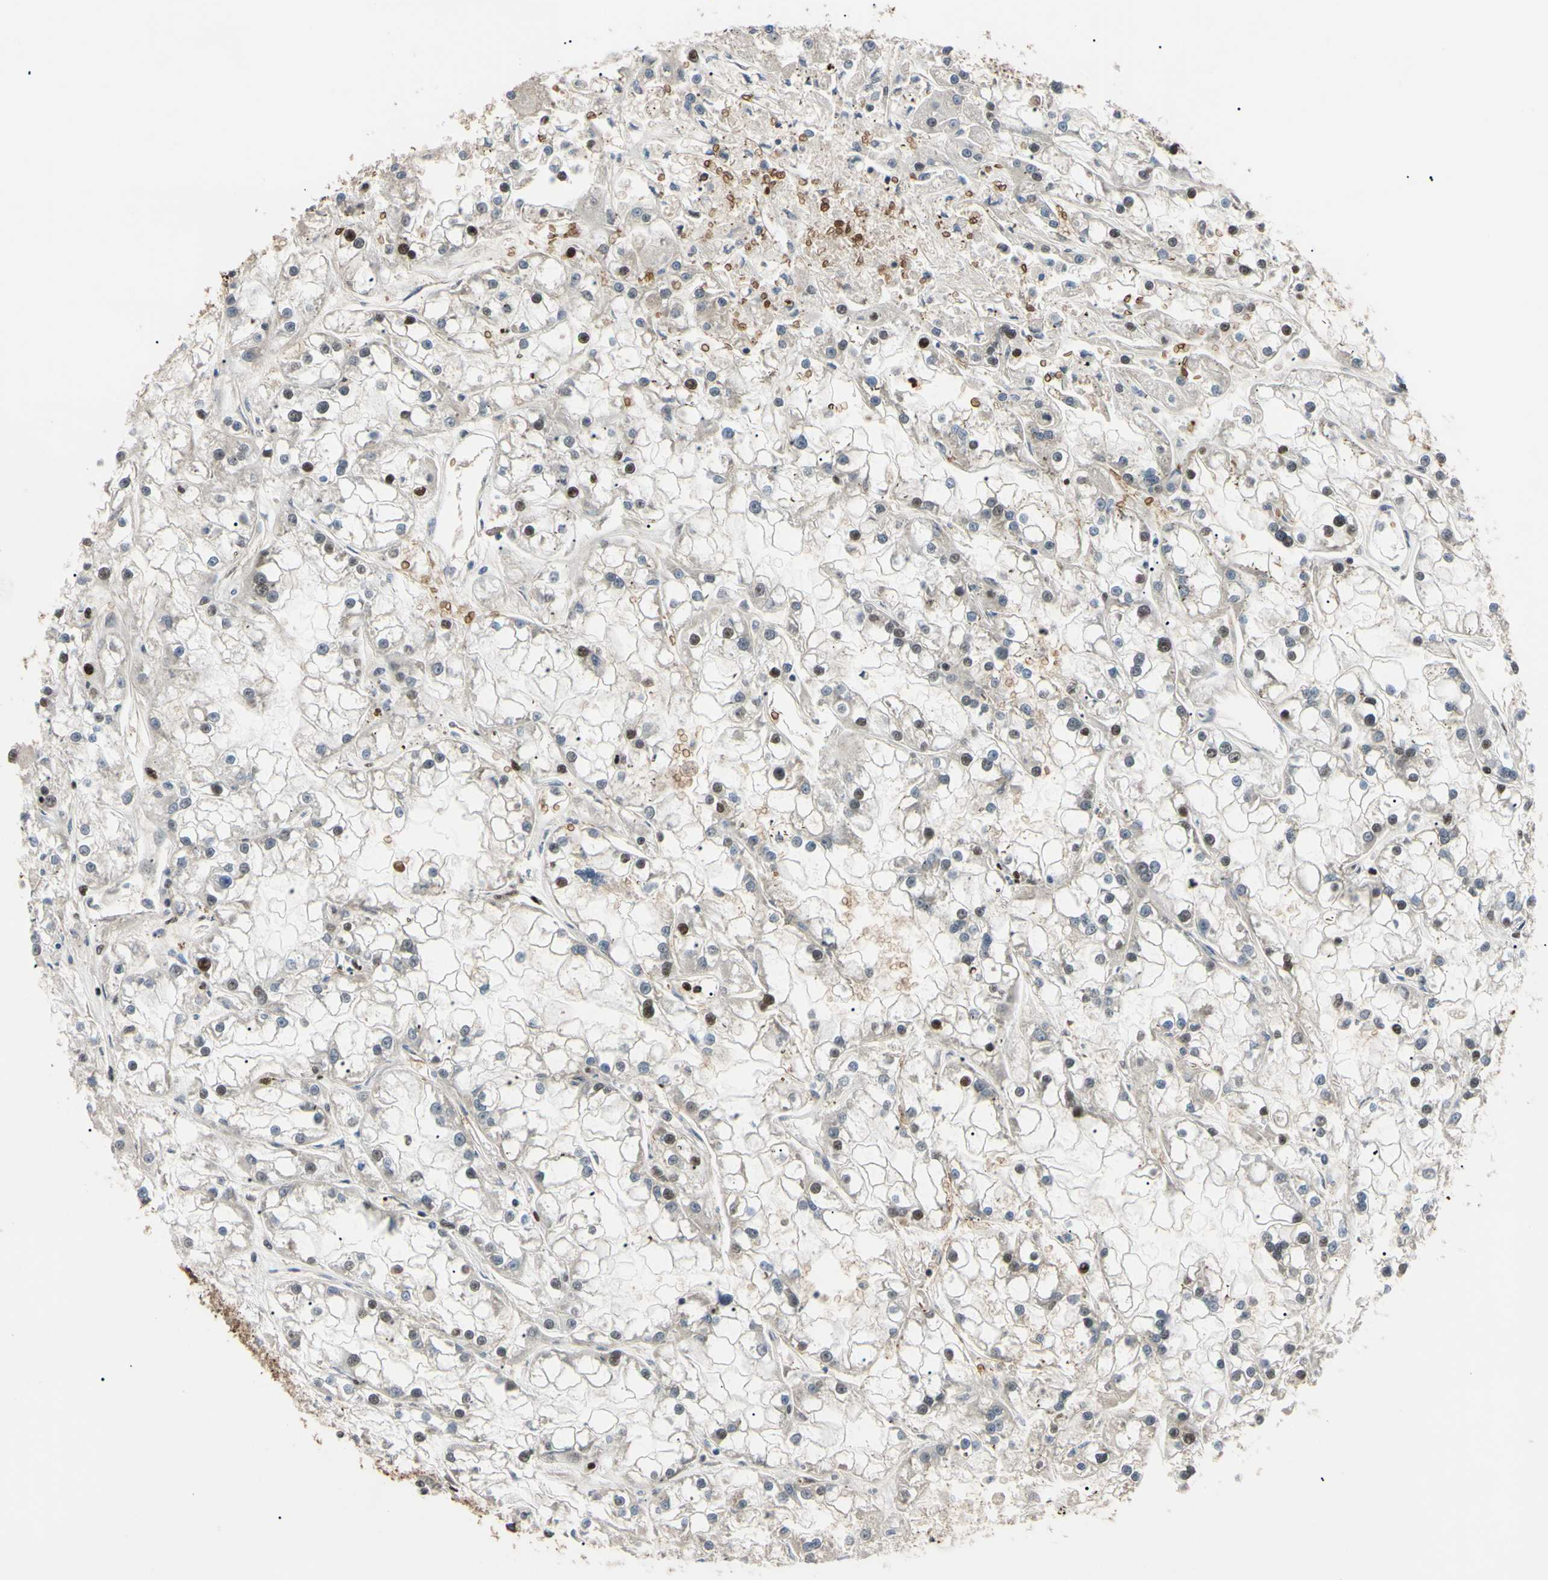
{"staining": {"intensity": "weak", "quantity": "25%-75%", "location": "nuclear"}, "tissue": "renal cancer", "cell_type": "Tumor cells", "image_type": "cancer", "snomed": [{"axis": "morphology", "description": "Adenocarcinoma, NOS"}, {"axis": "topography", "description": "Kidney"}], "caption": "The histopathology image exhibits staining of renal adenocarcinoma, revealing weak nuclear protein expression (brown color) within tumor cells.", "gene": "THAP12", "patient": {"sex": "female", "age": 52}}